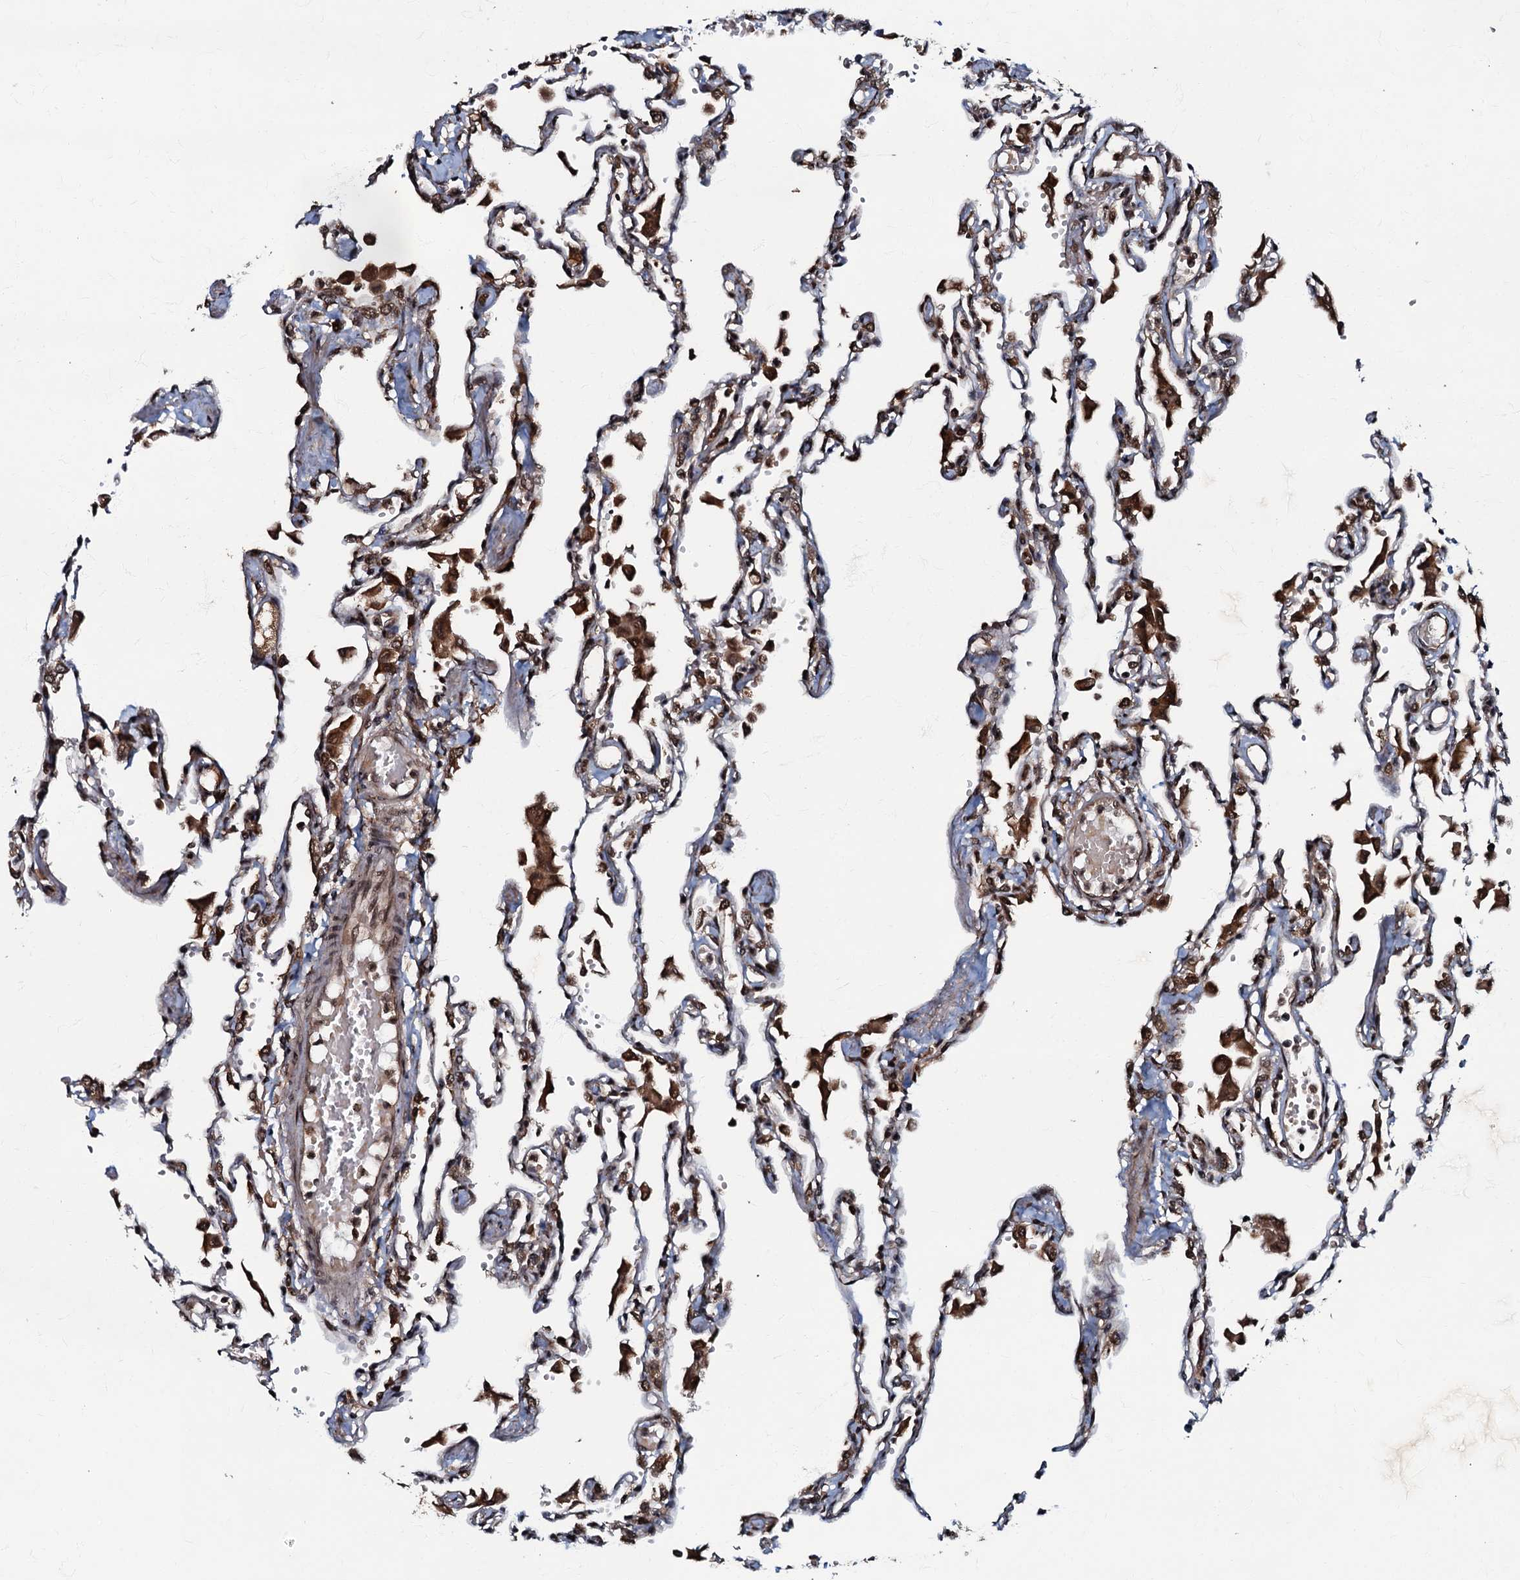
{"staining": {"intensity": "moderate", "quantity": ">75%", "location": "cytoplasmic/membranous,nuclear"}, "tissue": "lung", "cell_type": "Alveolar cells", "image_type": "normal", "snomed": [{"axis": "morphology", "description": "Normal tissue, NOS"}, {"axis": "topography", "description": "Bronchus"}, {"axis": "topography", "description": "Lung"}], "caption": "This image exhibits immunohistochemistry (IHC) staining of normal lung, with medium moderate cytoplasmic/membranous,nuclear expression in about >75% of alveolar cells.", "gene": "C18orf32", "patient": {"sex": "female", "age": 49}}